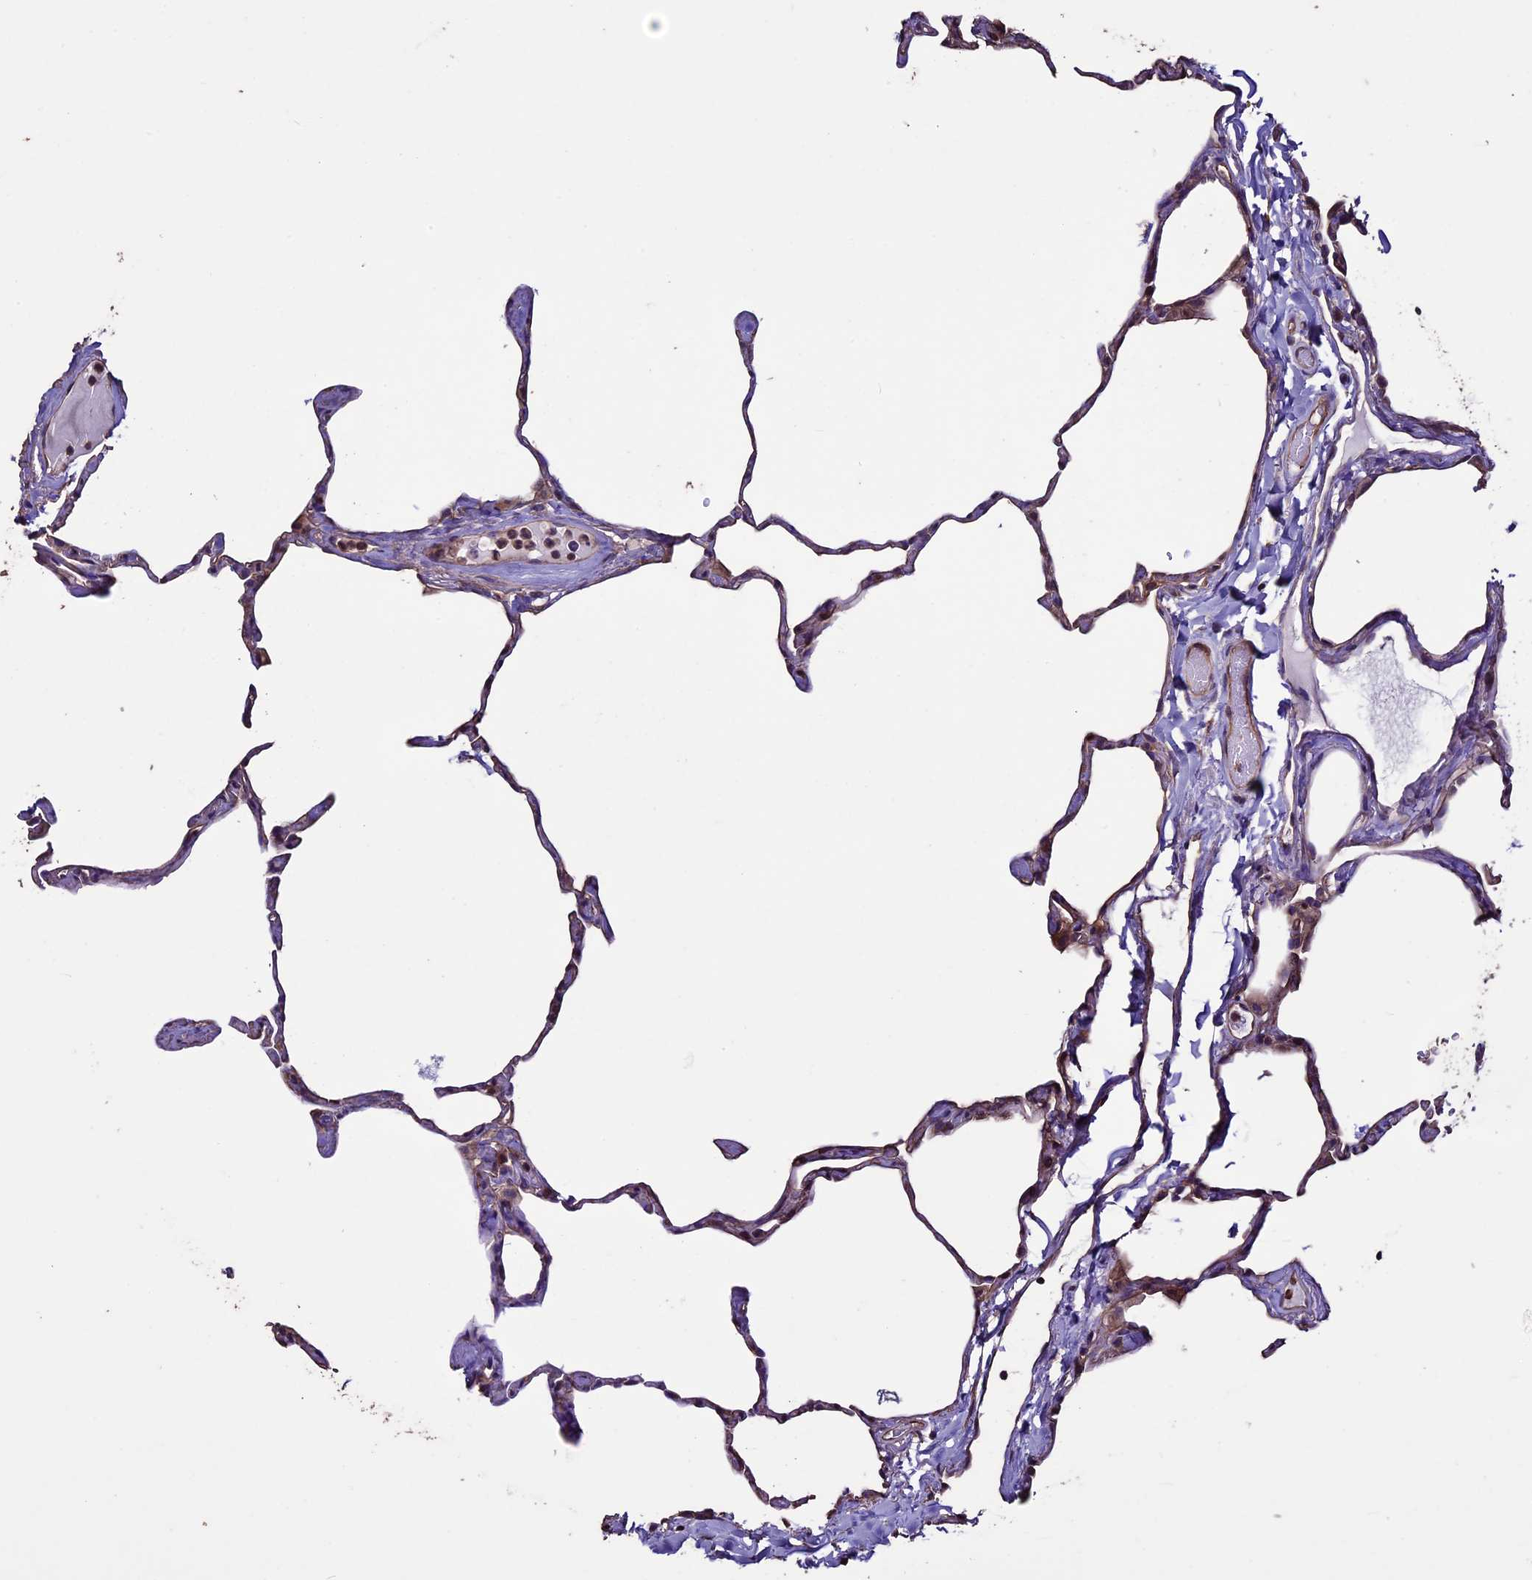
{"staining": {"intensity": "negative", "quantity": "none", "location": "none"}, "tissue": "lung", "cell_type": "Alveolar cells", "image_type": "normal", "snomed": [{"axis": "morphology", "description": "Normal tissue, NOS"}, {"axis": "topography", "description": "Lung"}], "caption": "High magnification brightfield microscopy of benign lung stained with DAB (3,3'-diaminobenzidine) (brown) and counterstained with hematoxylin (blue): alveolar cells show no significant positivity. Brightfield microscopy of IHC stained with DAB (brown) and hematoxylin (blue), captured at high magnification.", "gene": "USB1", "patient": {"sex": "male", "age": 65}}